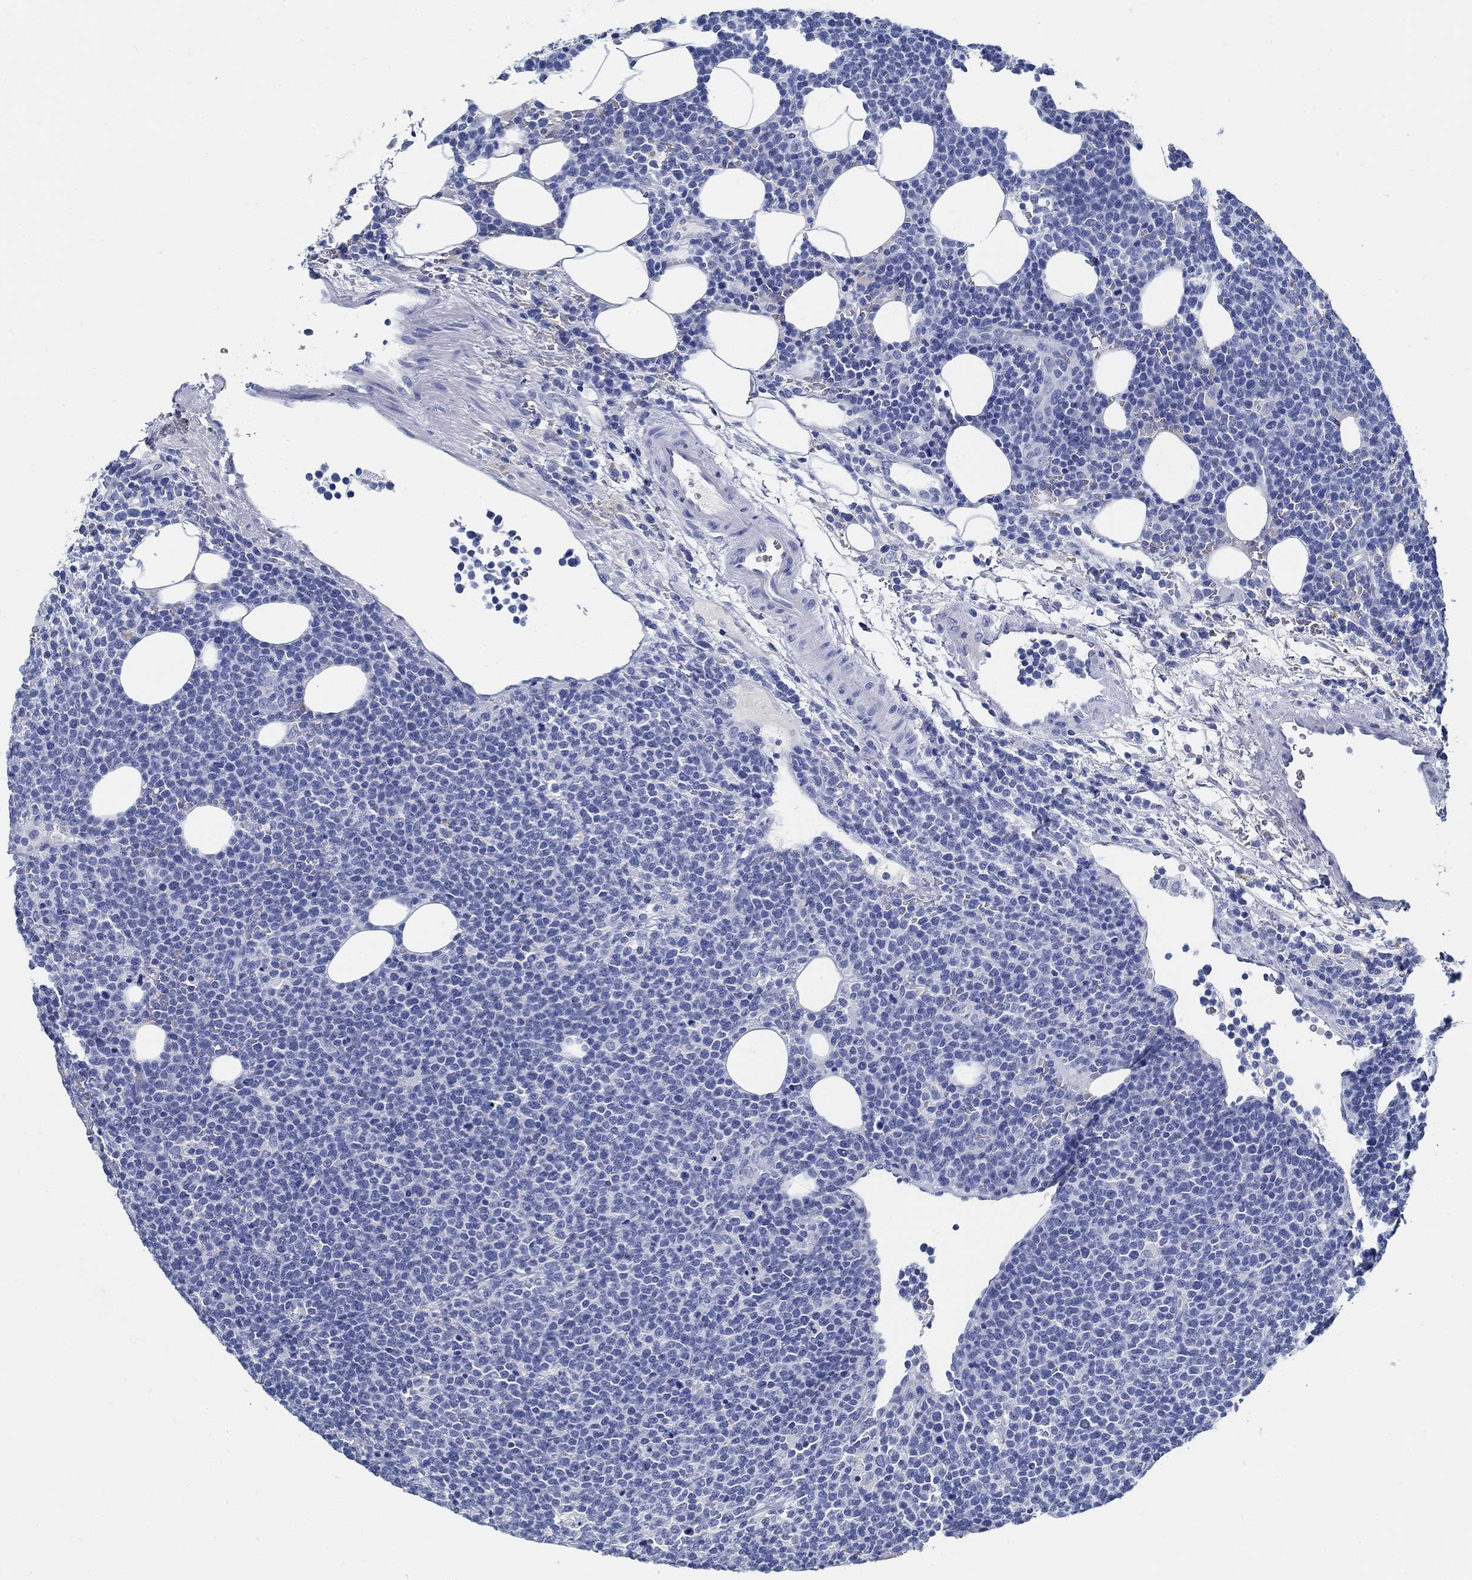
{"staining": {"intensity": "negative", "quantity": "none", "location": "none"}, "tissue": "lymphoma", "cell_type": "Tumor cells", "image_type": "cancer", "snomed": [{"axis": "morphology", "description": "Malignant lymphoma, non-Hodgkin's type, High grade"}, {"axis": "topography", "description": "Lymph node"}], "caption": "Immunohistochemistry image of neoplastic tissue: high-grade malignant lymphoma, non-Hodgkin's type stained with DAB reveals no significant protein positivity in tumor cells. (Brightfield microscopy of DAB (3,3'-diaminobenzidine) IHC at high magnification).", "gene": "SLC45A1", "patient": {"sex": "male", "age": 61}}